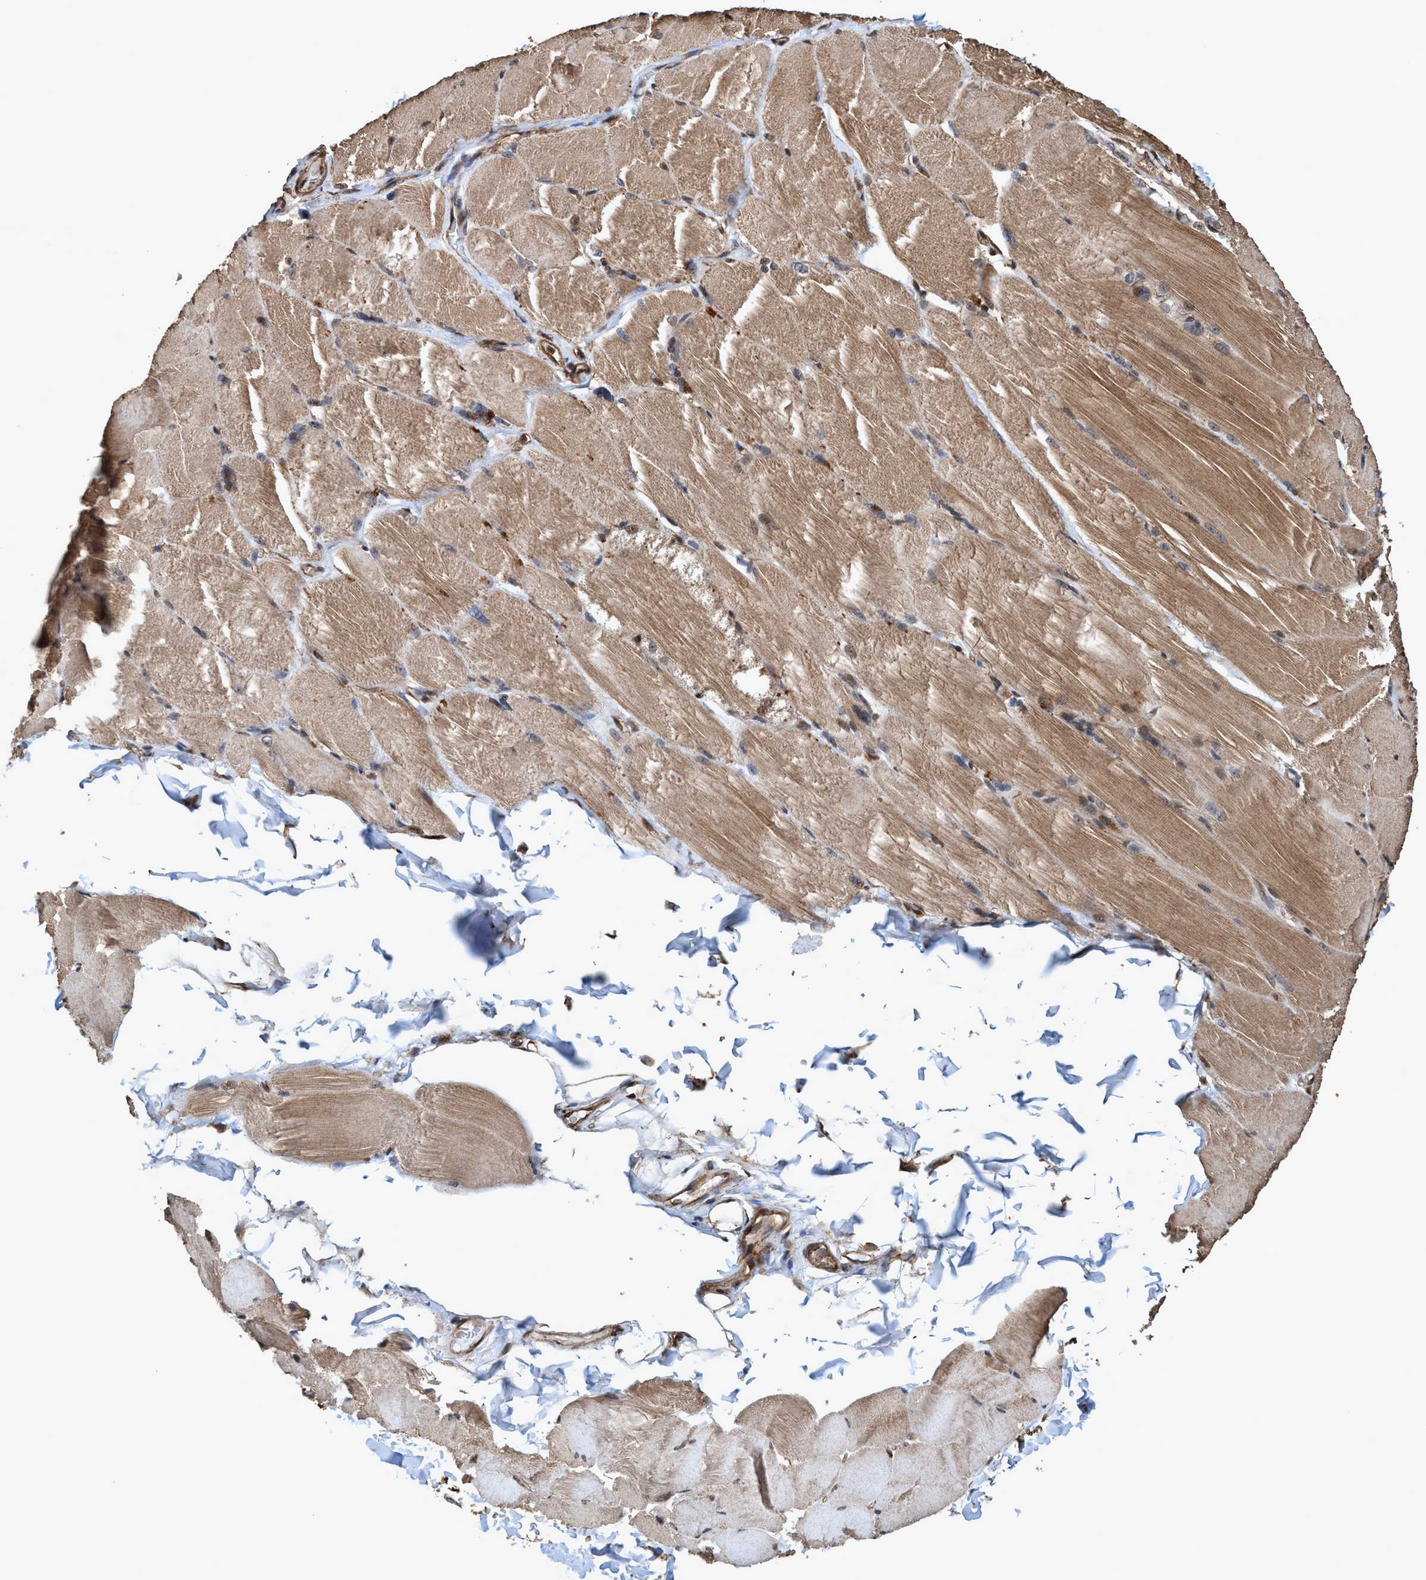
{"staining": {"intensity": "moderate", "quantity": ">75%", "location": "cytoplasmic/membranous"}, "tissue": "skeletal muscle", "cell_type": "Myocytes", "image_type": "normal", "snomed": [{"axis": "morphology", "description": "Normal tissue, NOS"}, {"axis": "topography", "description": "Skin"}, {"axis": "topography", "description": "Skeletal muscle"}], "caption": "Protein positivity by immunohistochemistry exhibits moderate cytoplasmic/membranous positivity in about >75% of myocytes in benign skeletal muscle.", "gene": "TRPC7", "patient": {"sex": "male", "age": 83}}